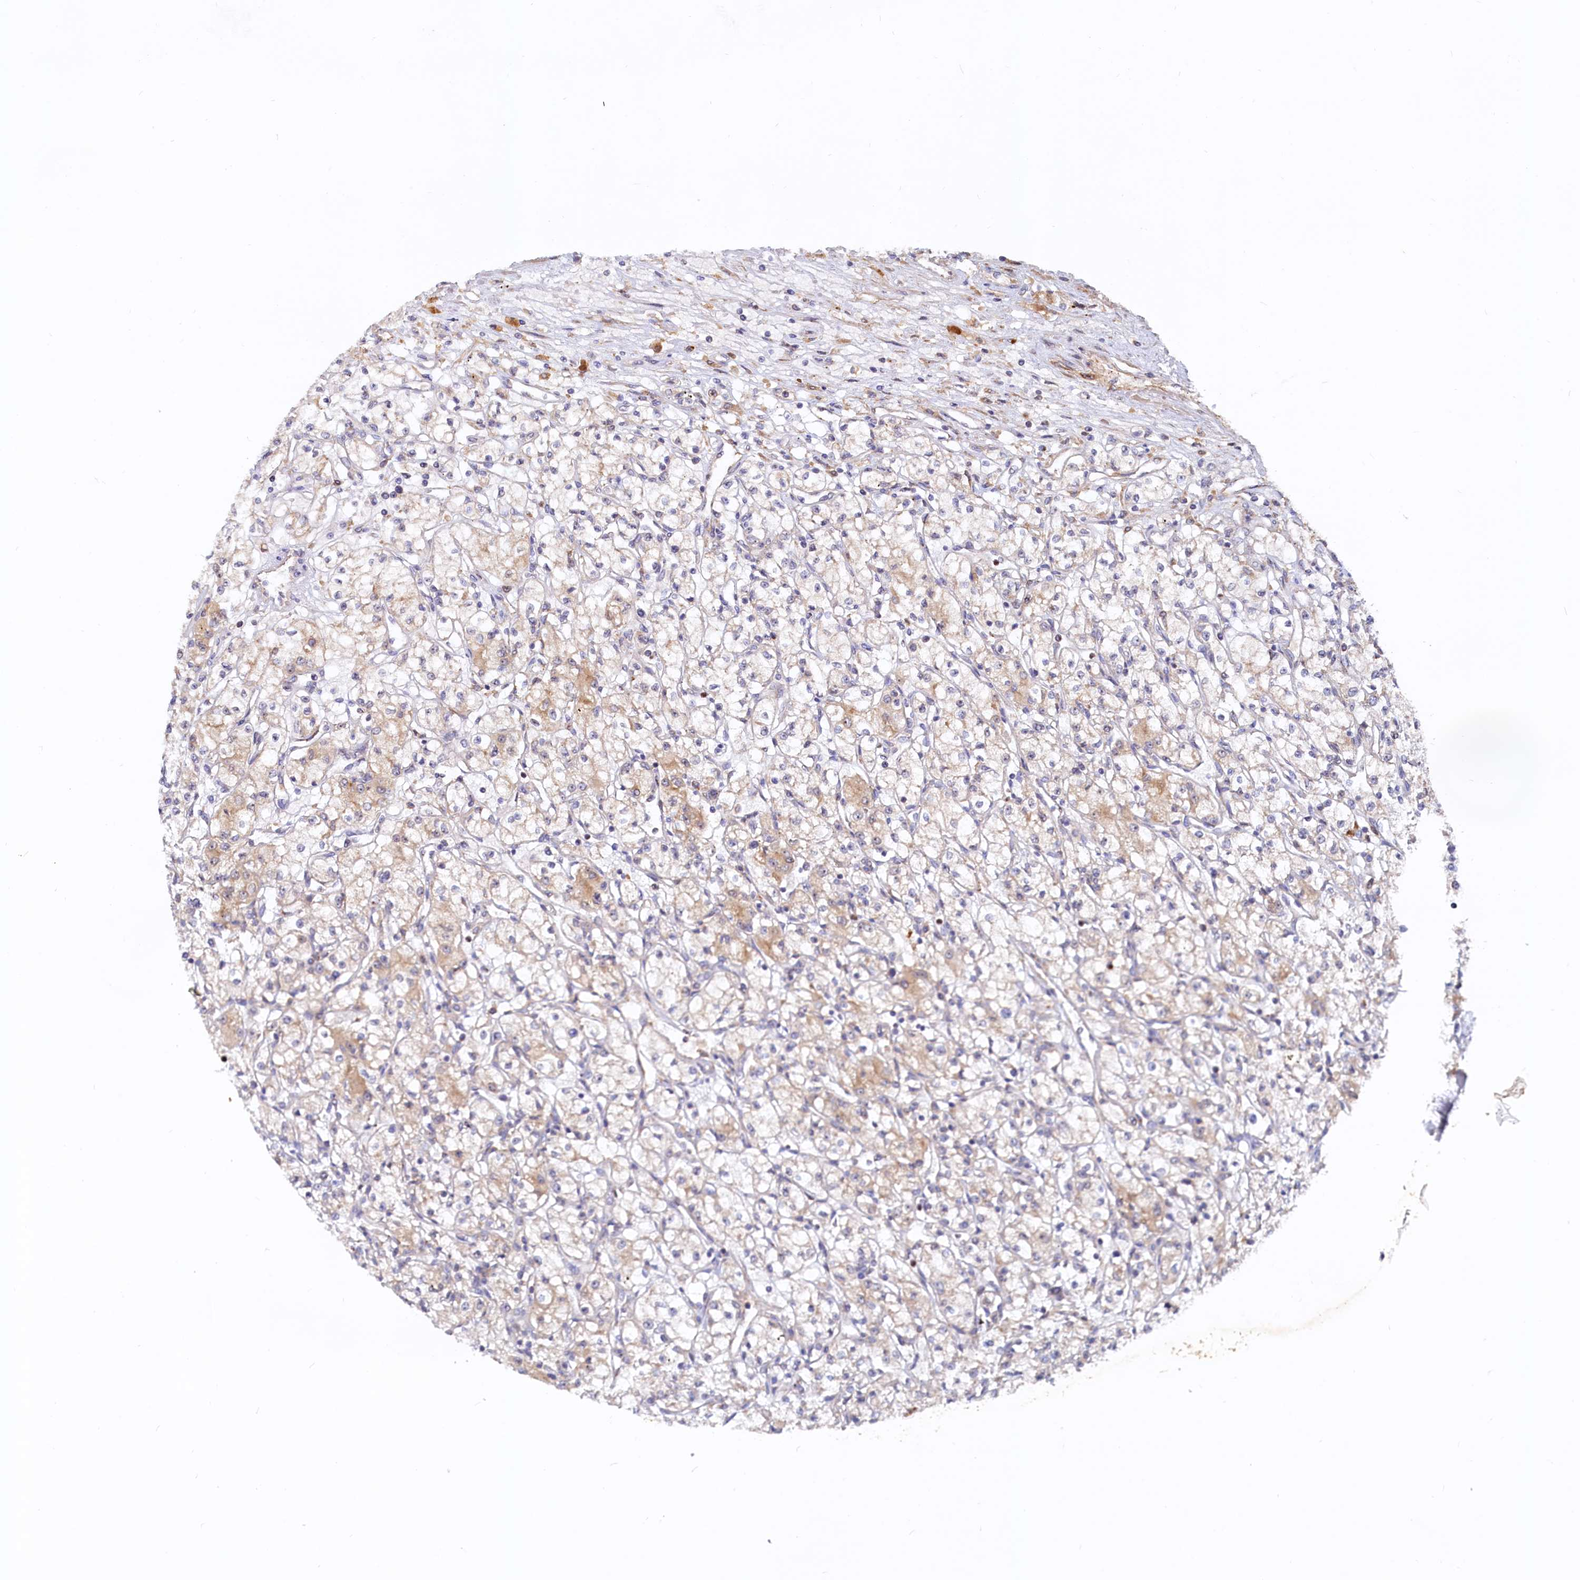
{"staining": {"intensity": "weak", "quantity": "25%-75%", "location": "cytoplasmic/membranous"}, "tissue": "renal cancer", "cell_type": "Tumor cells", "image_type": "cancer", "snomed": [{"axis": "morphology", "description": "Adenocarcinoma, NOS"}, {"axis": "topography", "description": "Kidney"}], "caption": "Brown immunohistochemical staining in human renal cancer displays weak cytoplasmic/membranous expression in about 25%-75% of tumor cells.", "gene": "RGS7BP", "patient": {"sex": "male", "age": 59}}